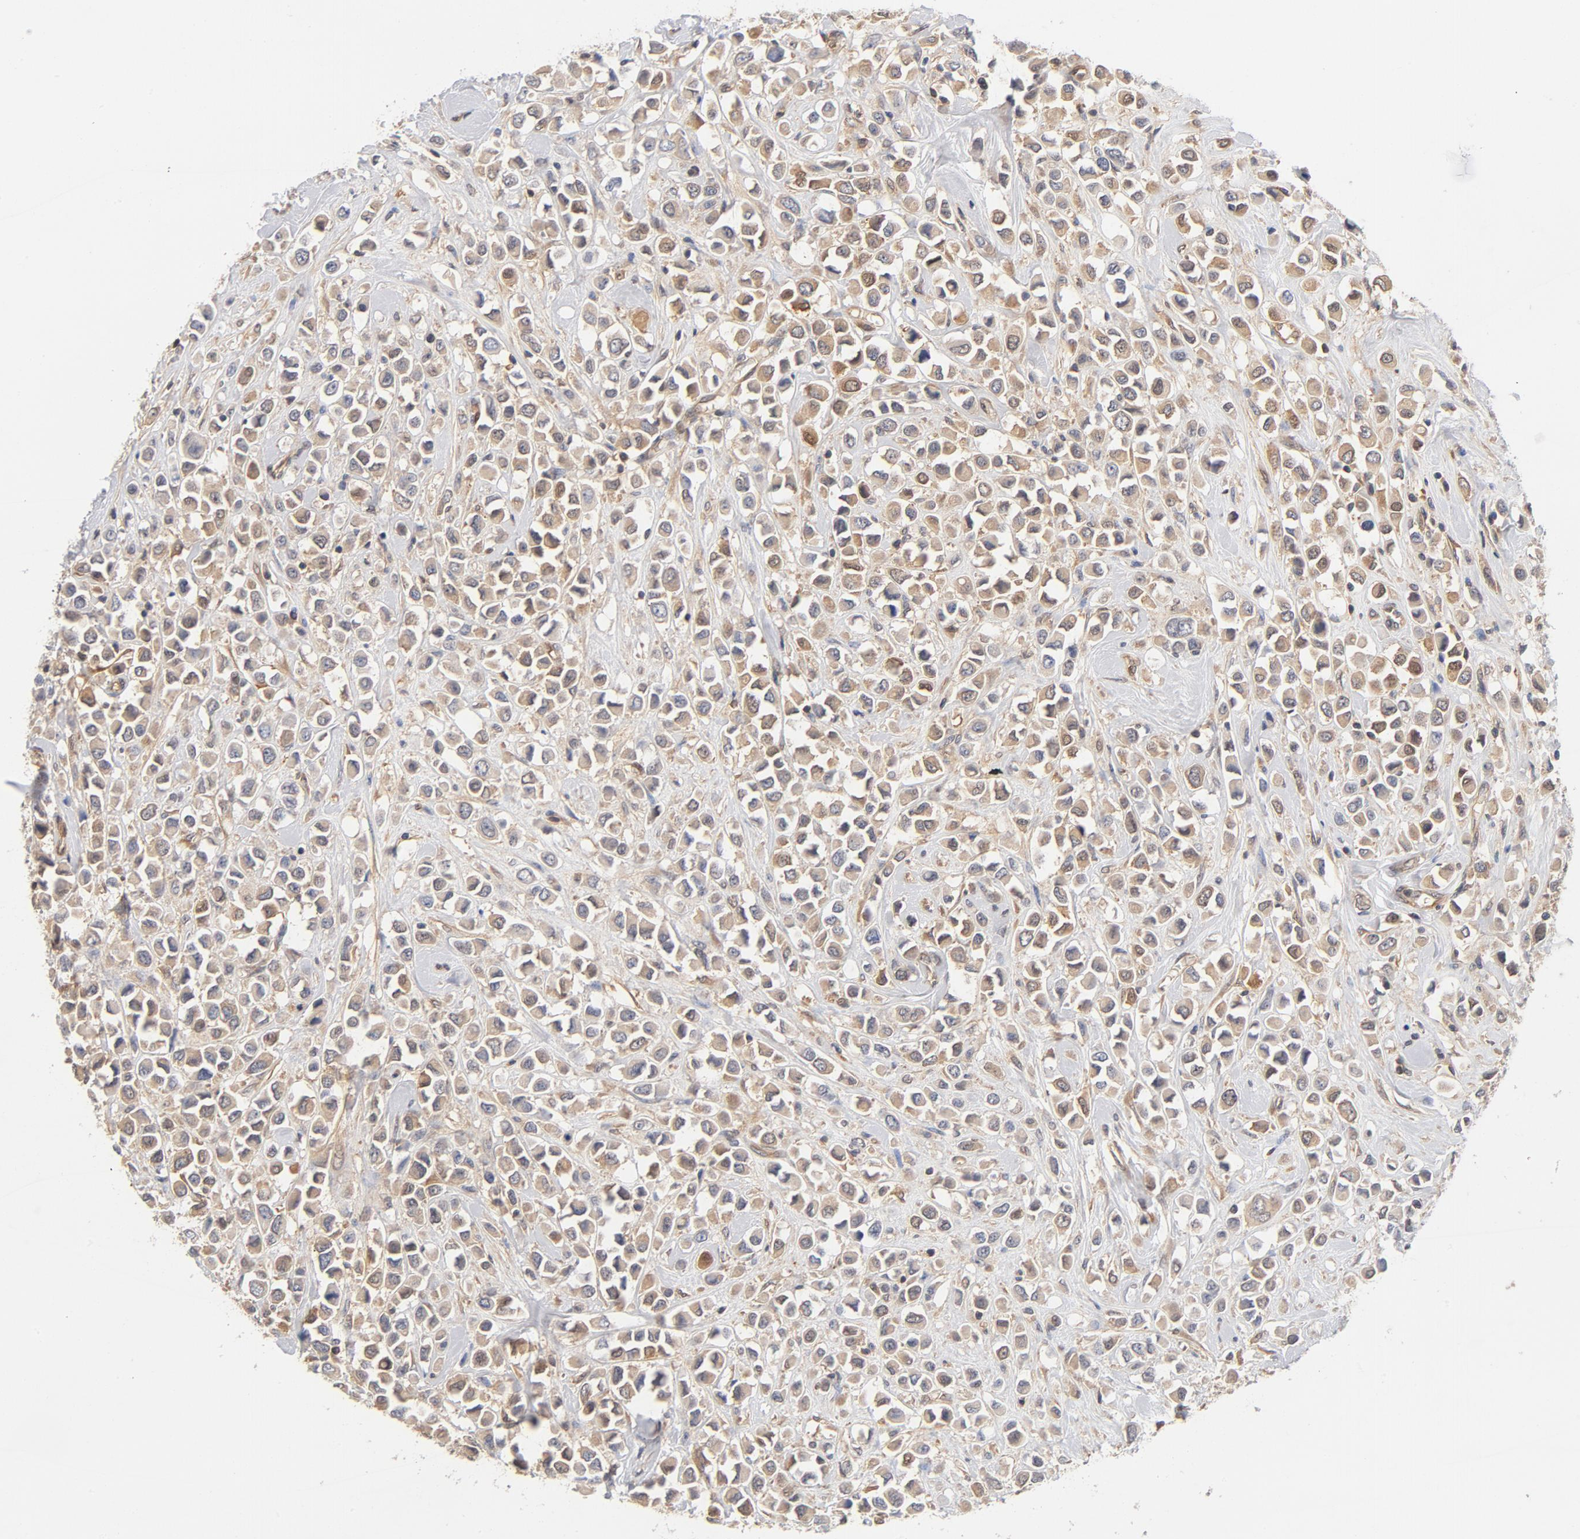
{"staining": {"intensity": "weak", "quantity": "25%-75%", "location": "cytoplasmic/membranous"}, "tissue": "breast cancer", "cell_type": "Tumor cells", "image_type": "cancer", "snomed": [{"axis": "morphology", "description": "Duct carcinoma"}, {"axis": "topography", "description": "Breast"}], "caption": "A photomicrograph of human breast cancer stained for a protein reveals weak cytoplasmic/membranous brown staining in tumor cells.", "gene": "ASMTL", "patient": {"sex": "female", "age": 61}}